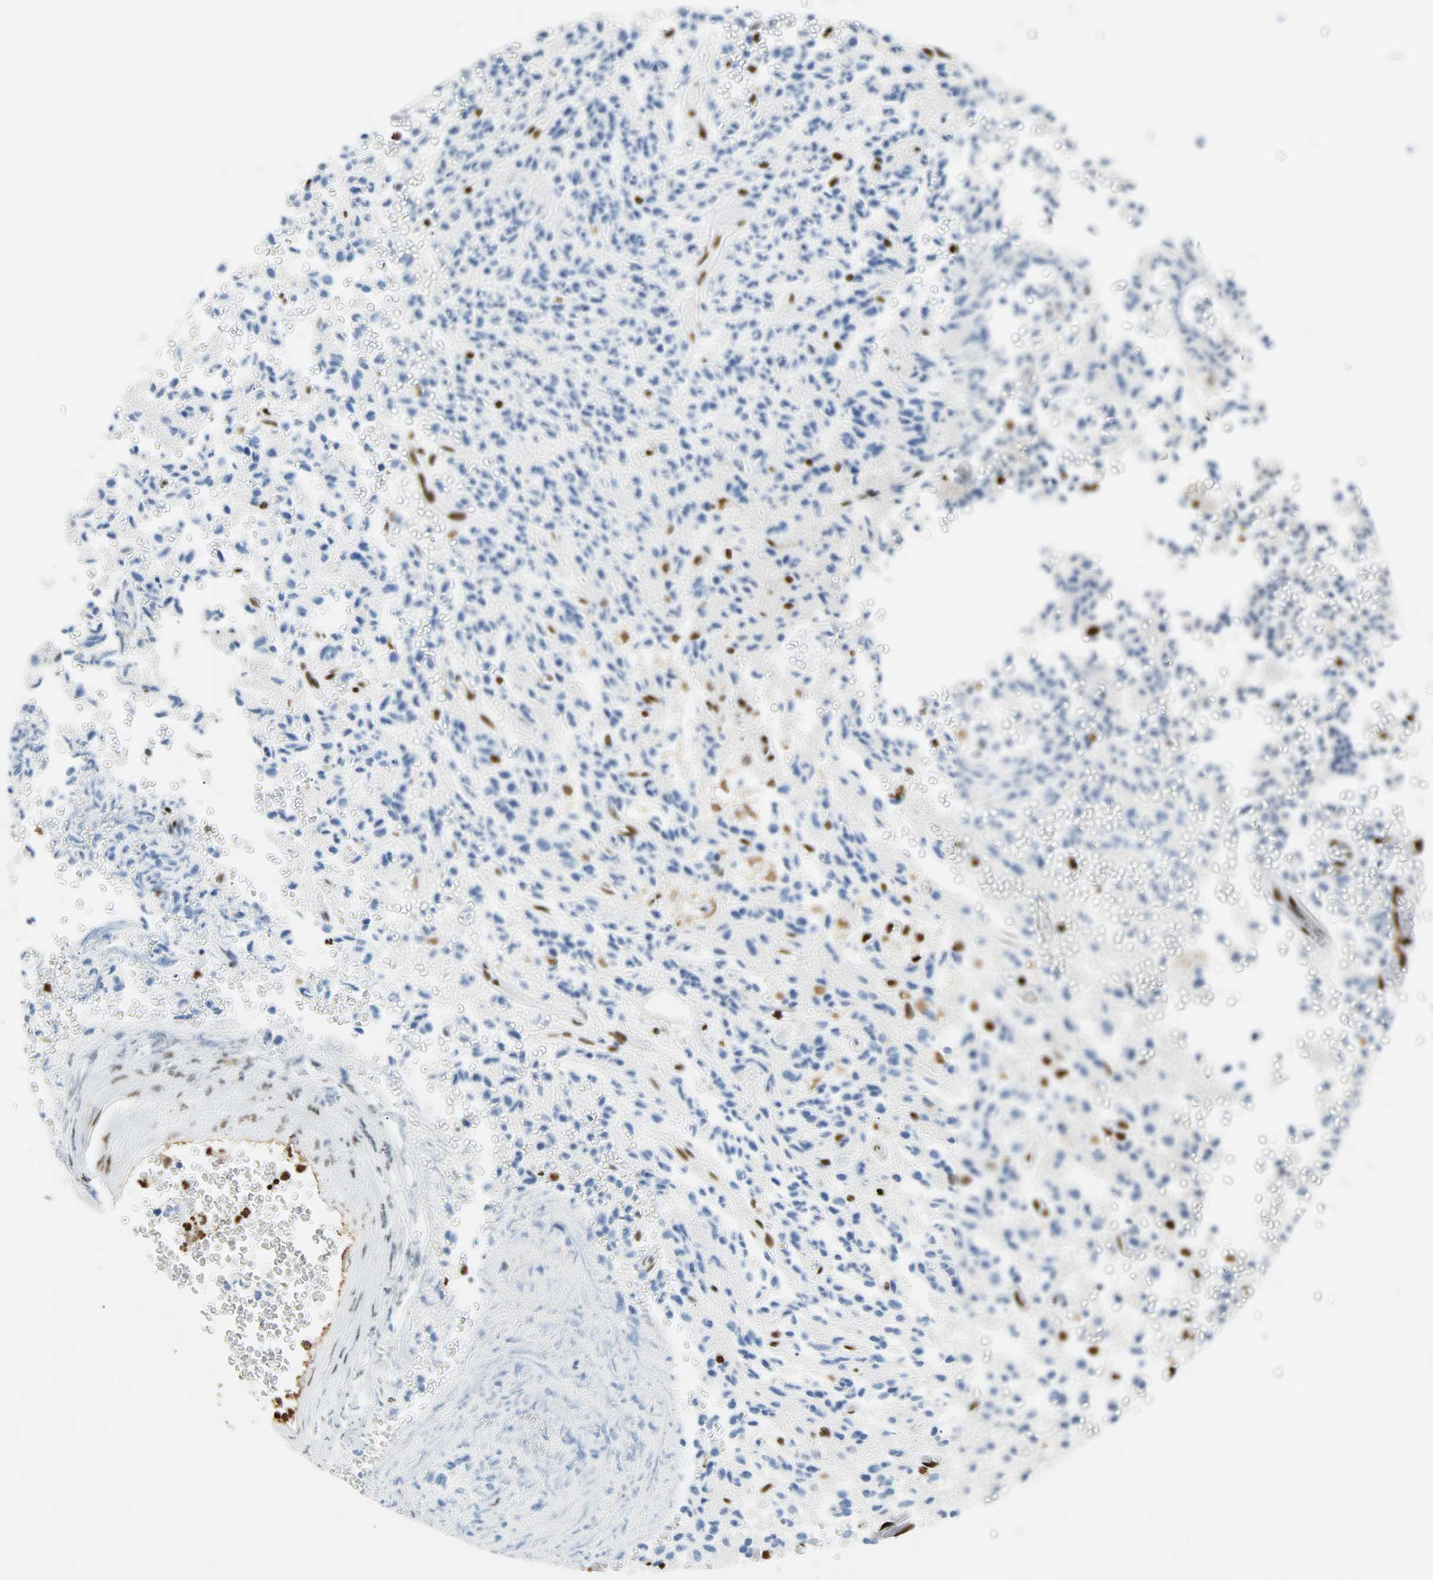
{"staining": {"intensity": "negative", "quantity": "none", "location": "none"}, "tissue": "glioma", "cell_type": "Tumor cells", "image_type": "cancer", "snomed": [{"axis": "morphology", "description": "Glioma, malignant, High grade"}, {"axis": "topography", "description": "pancreas cauda"}], "caption": "This photomicrograph is of malignant glioma (high-grade) stained with immunohistochemistry to label a protein in brown with the nuclei are counter-stained blue. There is no staining in tumor cells.", "gene": "ZNF131", "patient": {"sex": "male", "age": 60}}